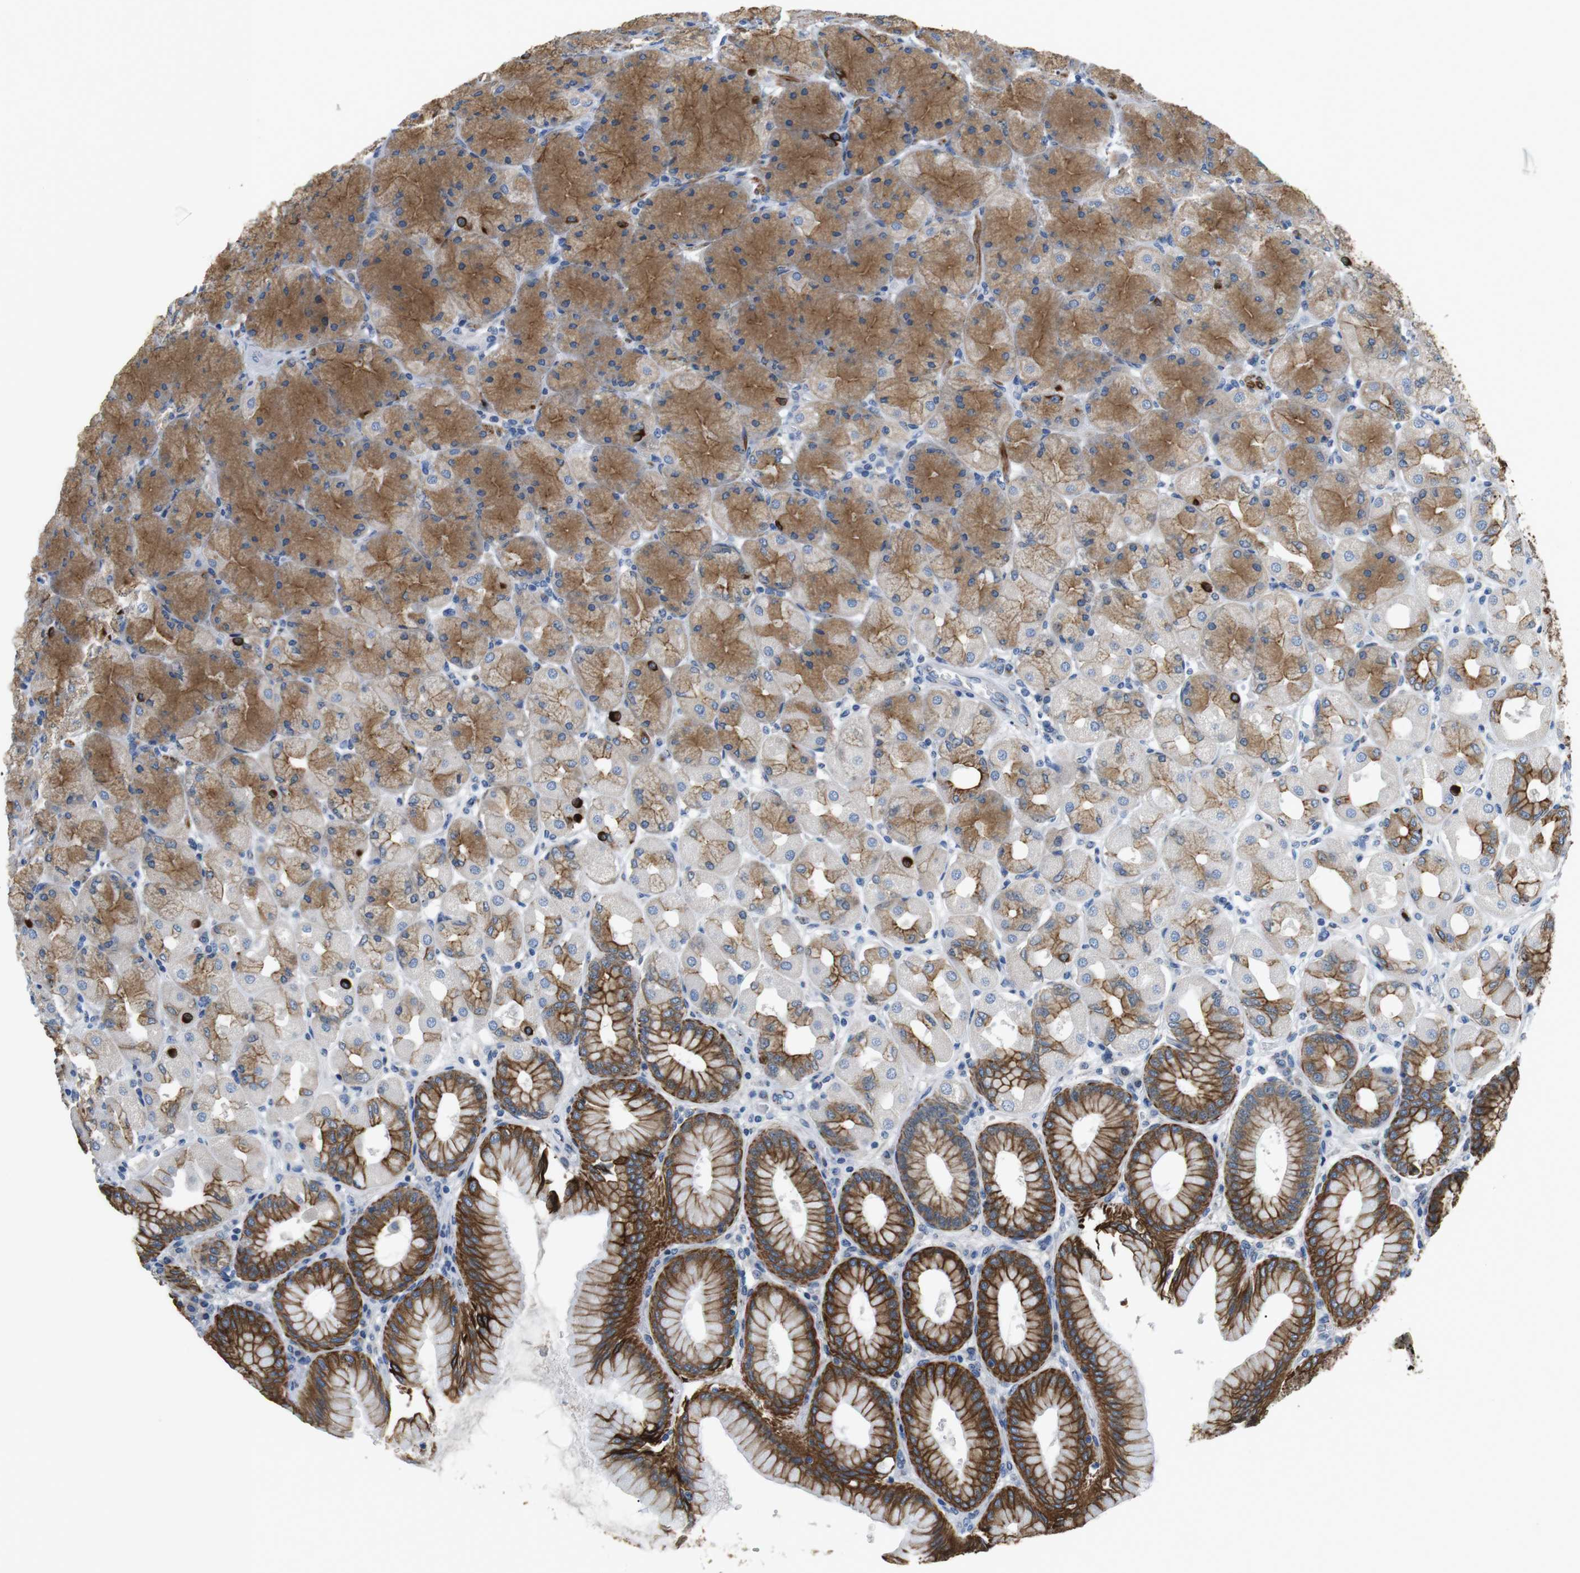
{"staining": {"intensity": "strong", "quantity": "25%-75%", "location": "cytoplasmic/membranous"}, "tissue": "stomach", "cell_type": "Glandular cells", "image_type": "normal", "snomed": [{"axis": "morphology", "description": "Normal tissue, NOS"}, {"axis": "topography", "description": "Stomach, upper"}], "caption": "Strong cytoplasmic/membranous staining for a protein is appreciated in approximately 25%-75% of glandular cells of benign stomach using immunohistochemistry.", "gene": "UNC5CL", "patient": {"sex": "female", "age": 56}}